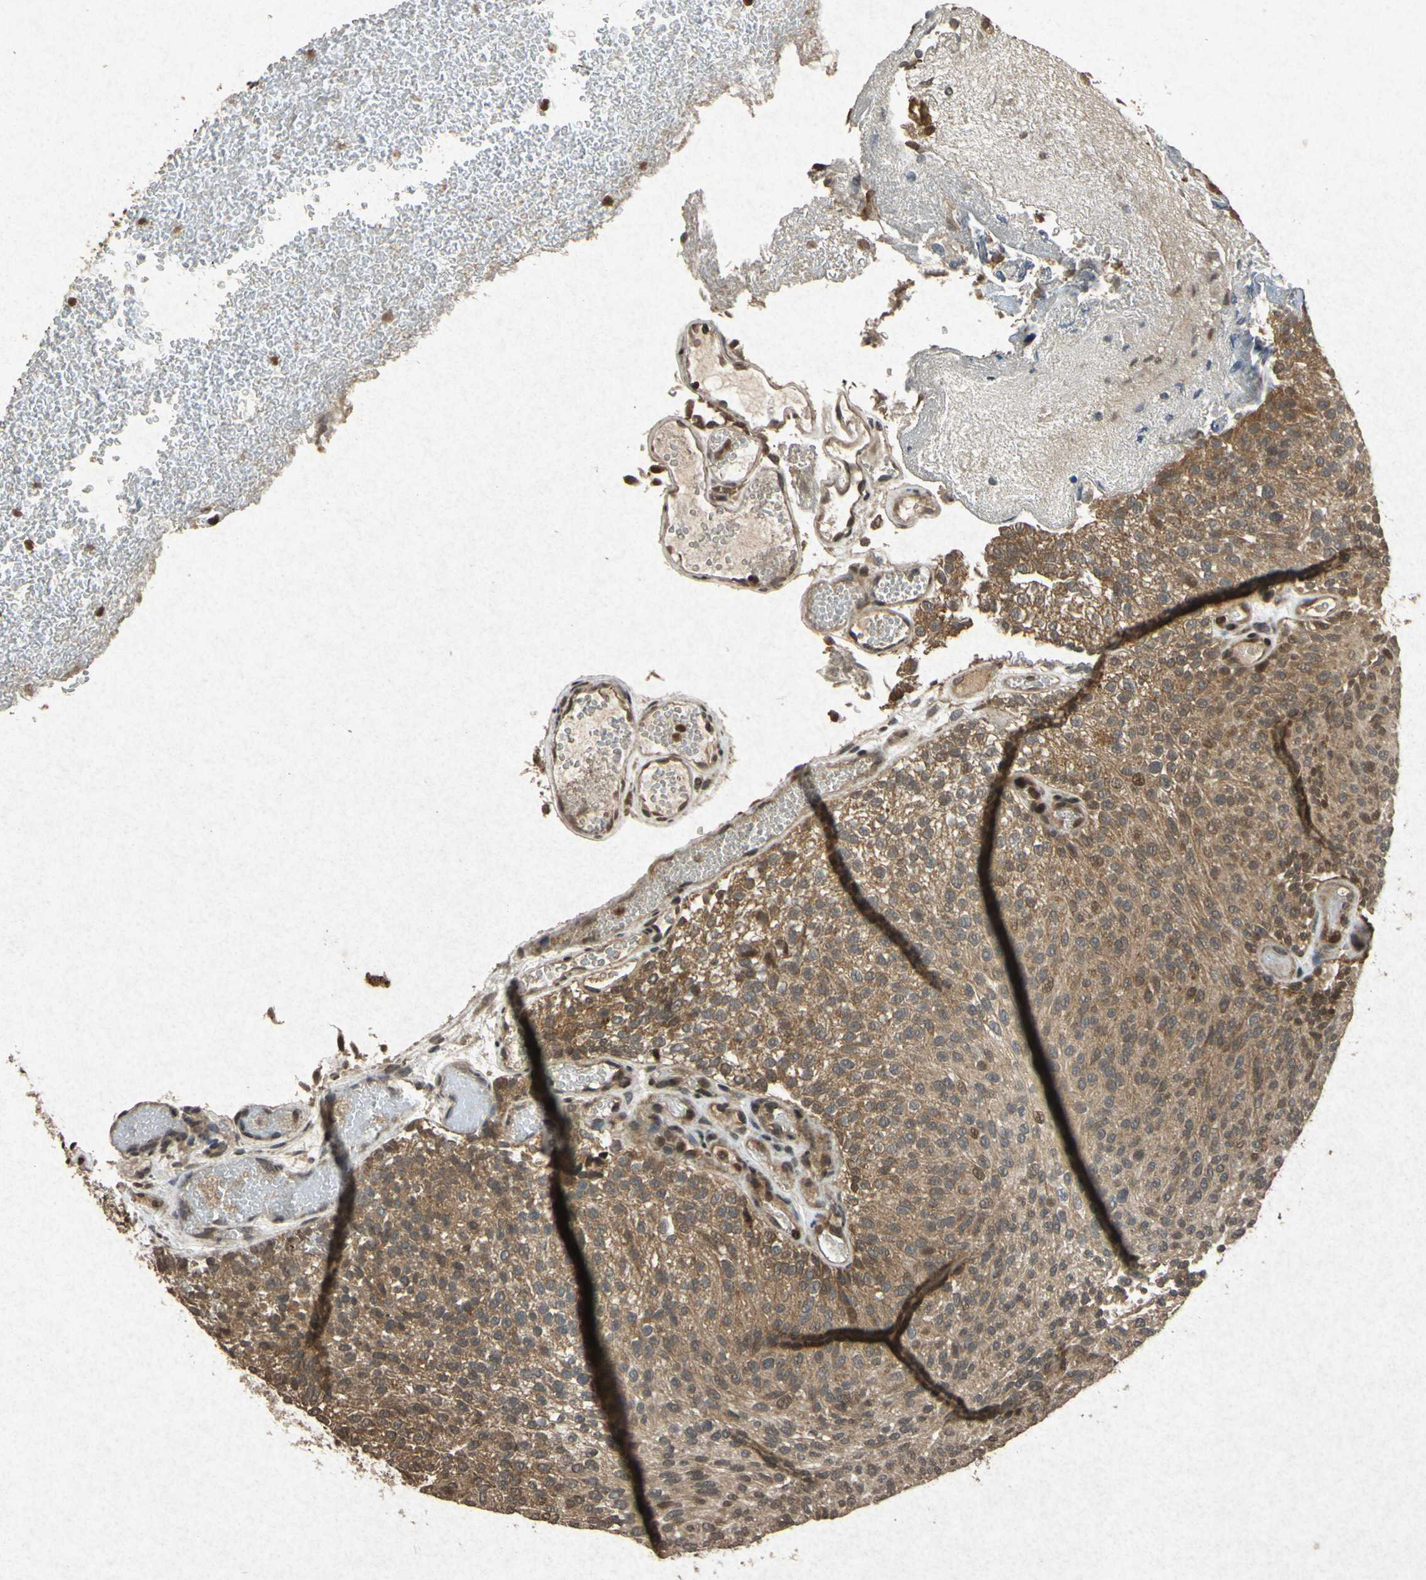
{"staining": {"intensity": "moderate", "quantity": ">75%", "location": "cytoplasmic/membranous,nuclear"}, "tissue": "urothelial cancer", "cell_type": "Tumor cells", "image_type": "cancer", "snomed": [{"axis": "morphology", "description": "Urothelial carcinoma, Low grade"}, {"axis": "topography", "description": "Urinary bladder"}], "caption": "Tumor cells display moderate cytoplasmic/membranous and nuclear expression in about >75% of cells in urothelial cancer.", "gene": "ATP6V1H", "patient": {"sex": "male", "age": 78}}